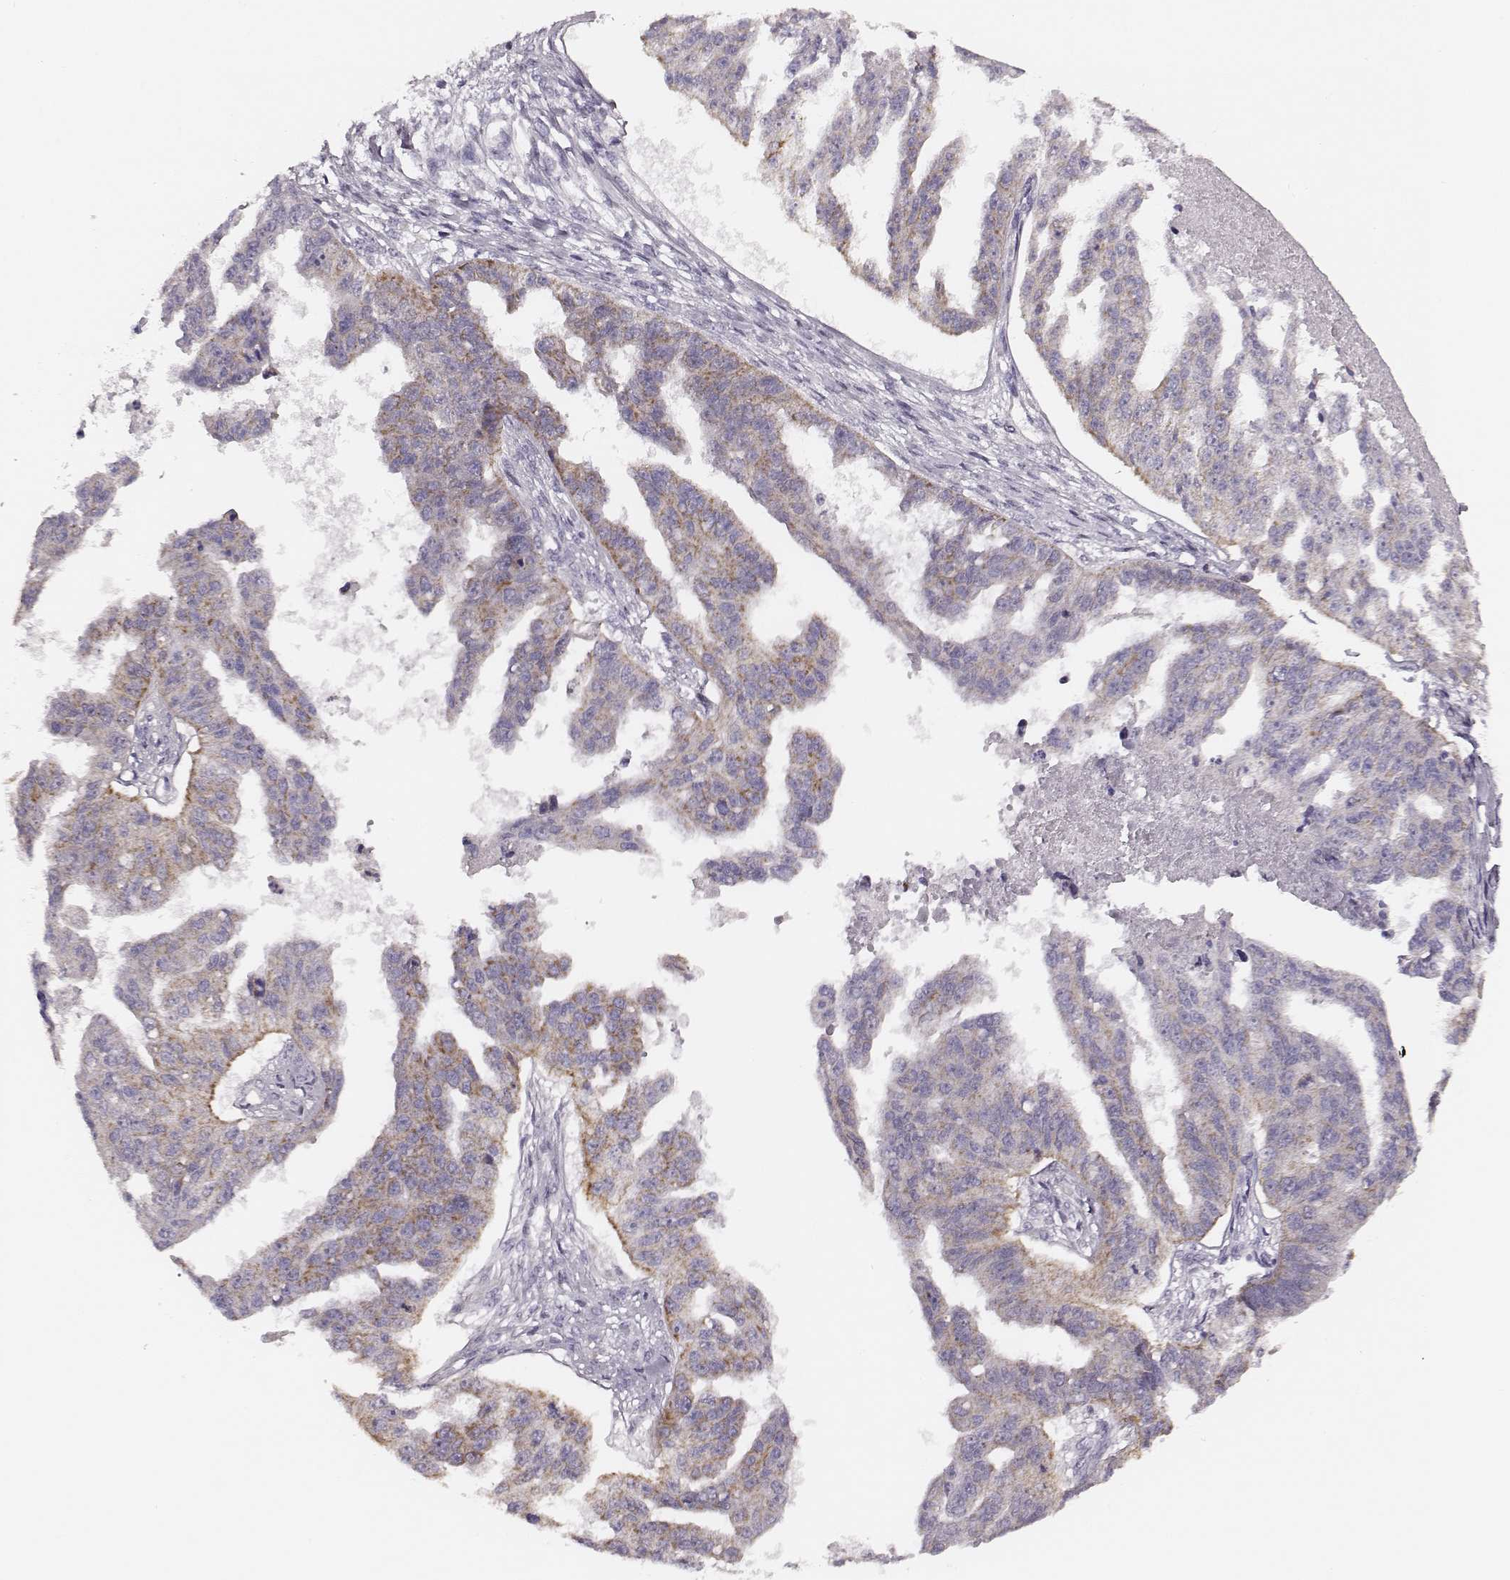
{"staining": {"intensity": "weak", "quantity": "25%-75%", "location": "cytoplasmic/membranous"}, "tissue": "ovarian cancer", "cell_type": "Tumor cells", "image_type": "cancer", "snomed": [{"axis": "morphology", "description": "Cystadenocarcinoma, serous, NOS"}, {"axis": "topography", "description": "Ovary"}], "caption": "A low amount of weak cytoplasmic/membranous staining is seen in about 25%-75% of tumor cells in serous cystadenocarcinoma (ovarian) tissue.", "gene": "UBL4B", "patient": {"sex": "female", "age": 58}}